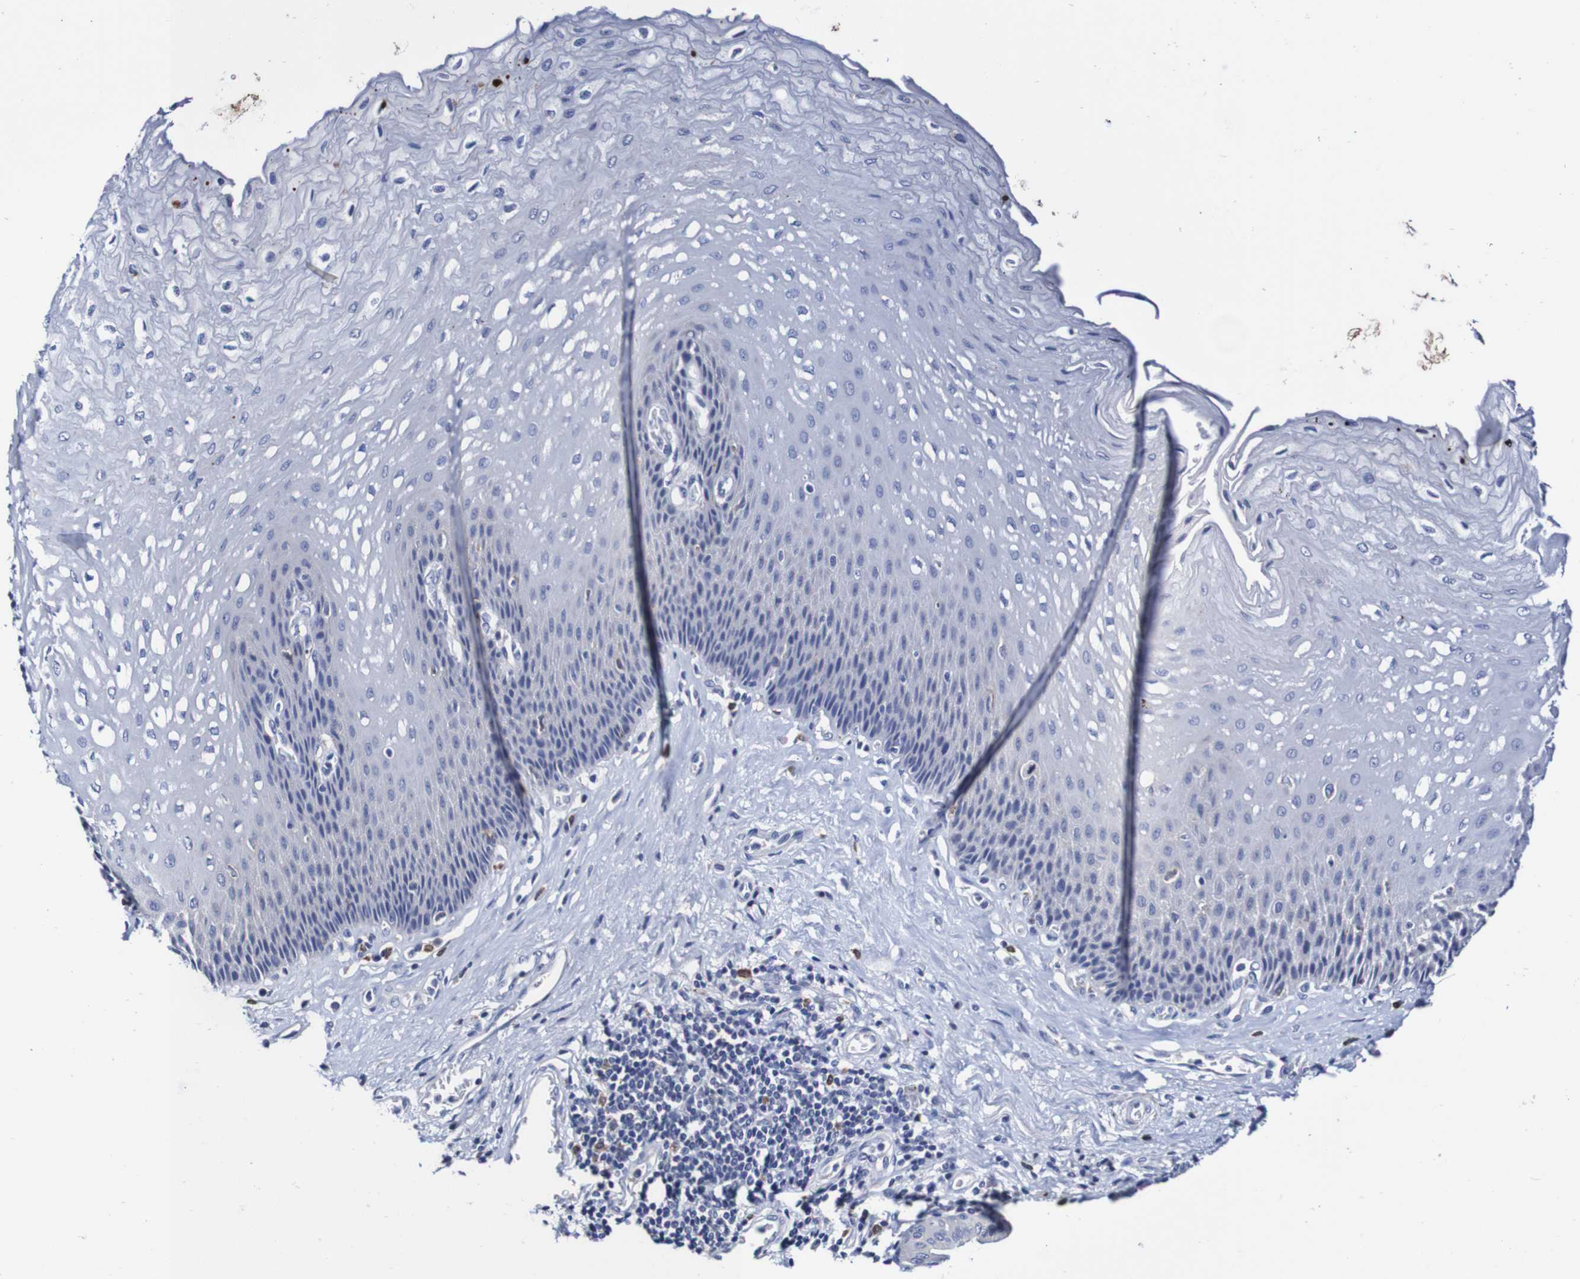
{"staining": {"intensity": "negative", "quantity": "none", "location": "none"}, "tissue": "esophagus", "cell_type": "Squamous epithelial cells", "image_type": "normal", "snomed": [{"axis": "morphology", "description": "Normal tissue, NOS"}, {"axis": "topography", "description": "Esophagus"}], "caption": "High power microscopy image of an immunohistochemistry micrograph of unremarkable esophagus, revealing no significant expression in squamous epithelial cells. (DAB (3,3'-diaminobenzidine) immunohistochemistry (IHC), high magnification).", "gene": "SEZ6", "patient": {"sex": "female", "age": 72}}